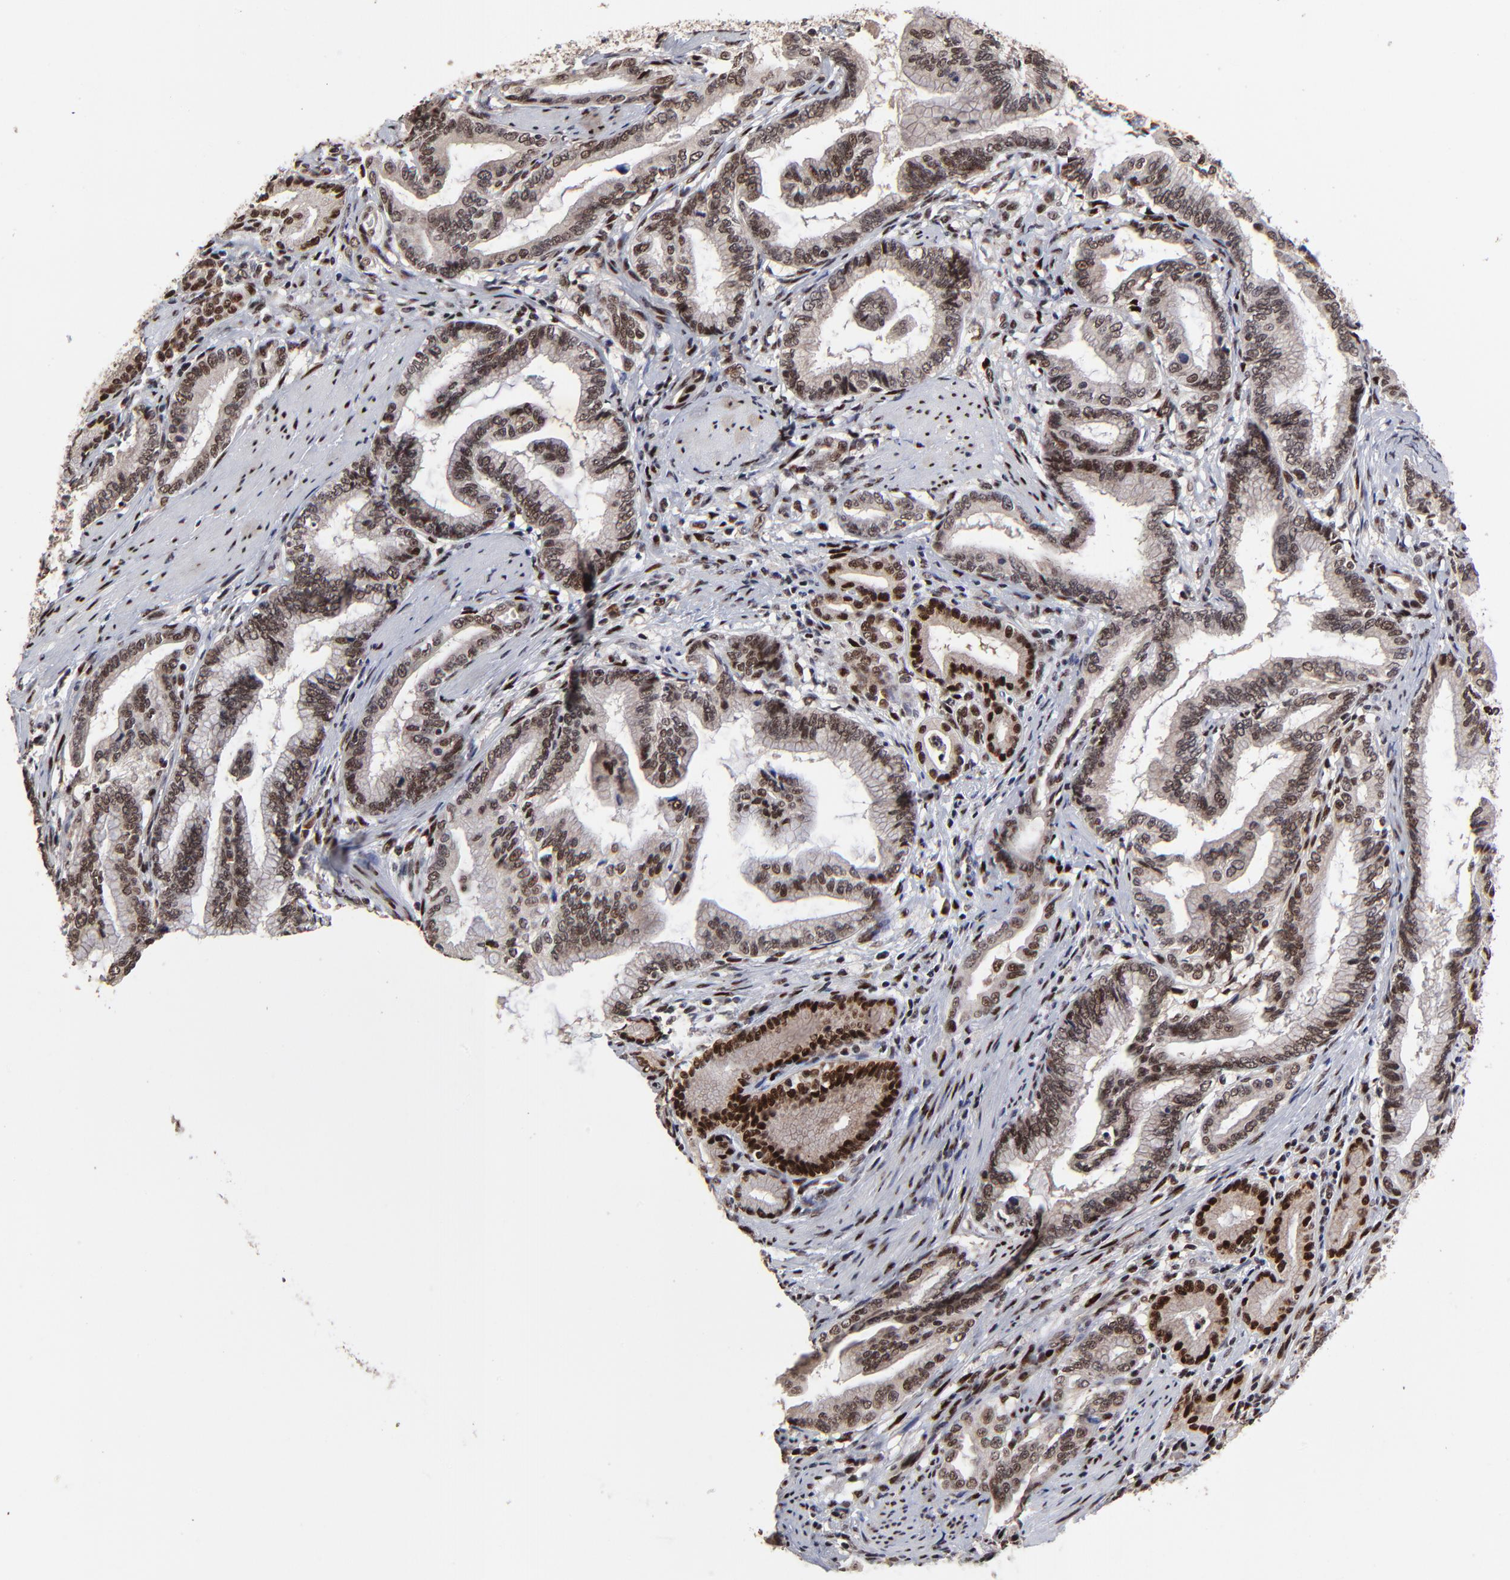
{"staining": {"intensity": "moderate", "quantity": ">75%", "location": "nuclear"}, "tissue": "pancreatic cancer", "cell_type": "Tumor cells", "image_type": "cancer", "snomed": [{"axis": "morphology", "description": "Adenocarcinoma, NOS"}, {"axis": "topography", "description": "Pancreas"}], "caption": "This image exhibits IHC staining of pancreatic cancer, with medium moderate nuclear positivity in approximately >75% of tumor cells.", "gene": "RBM22", "patient": {"sex": "female", "age": 64}}